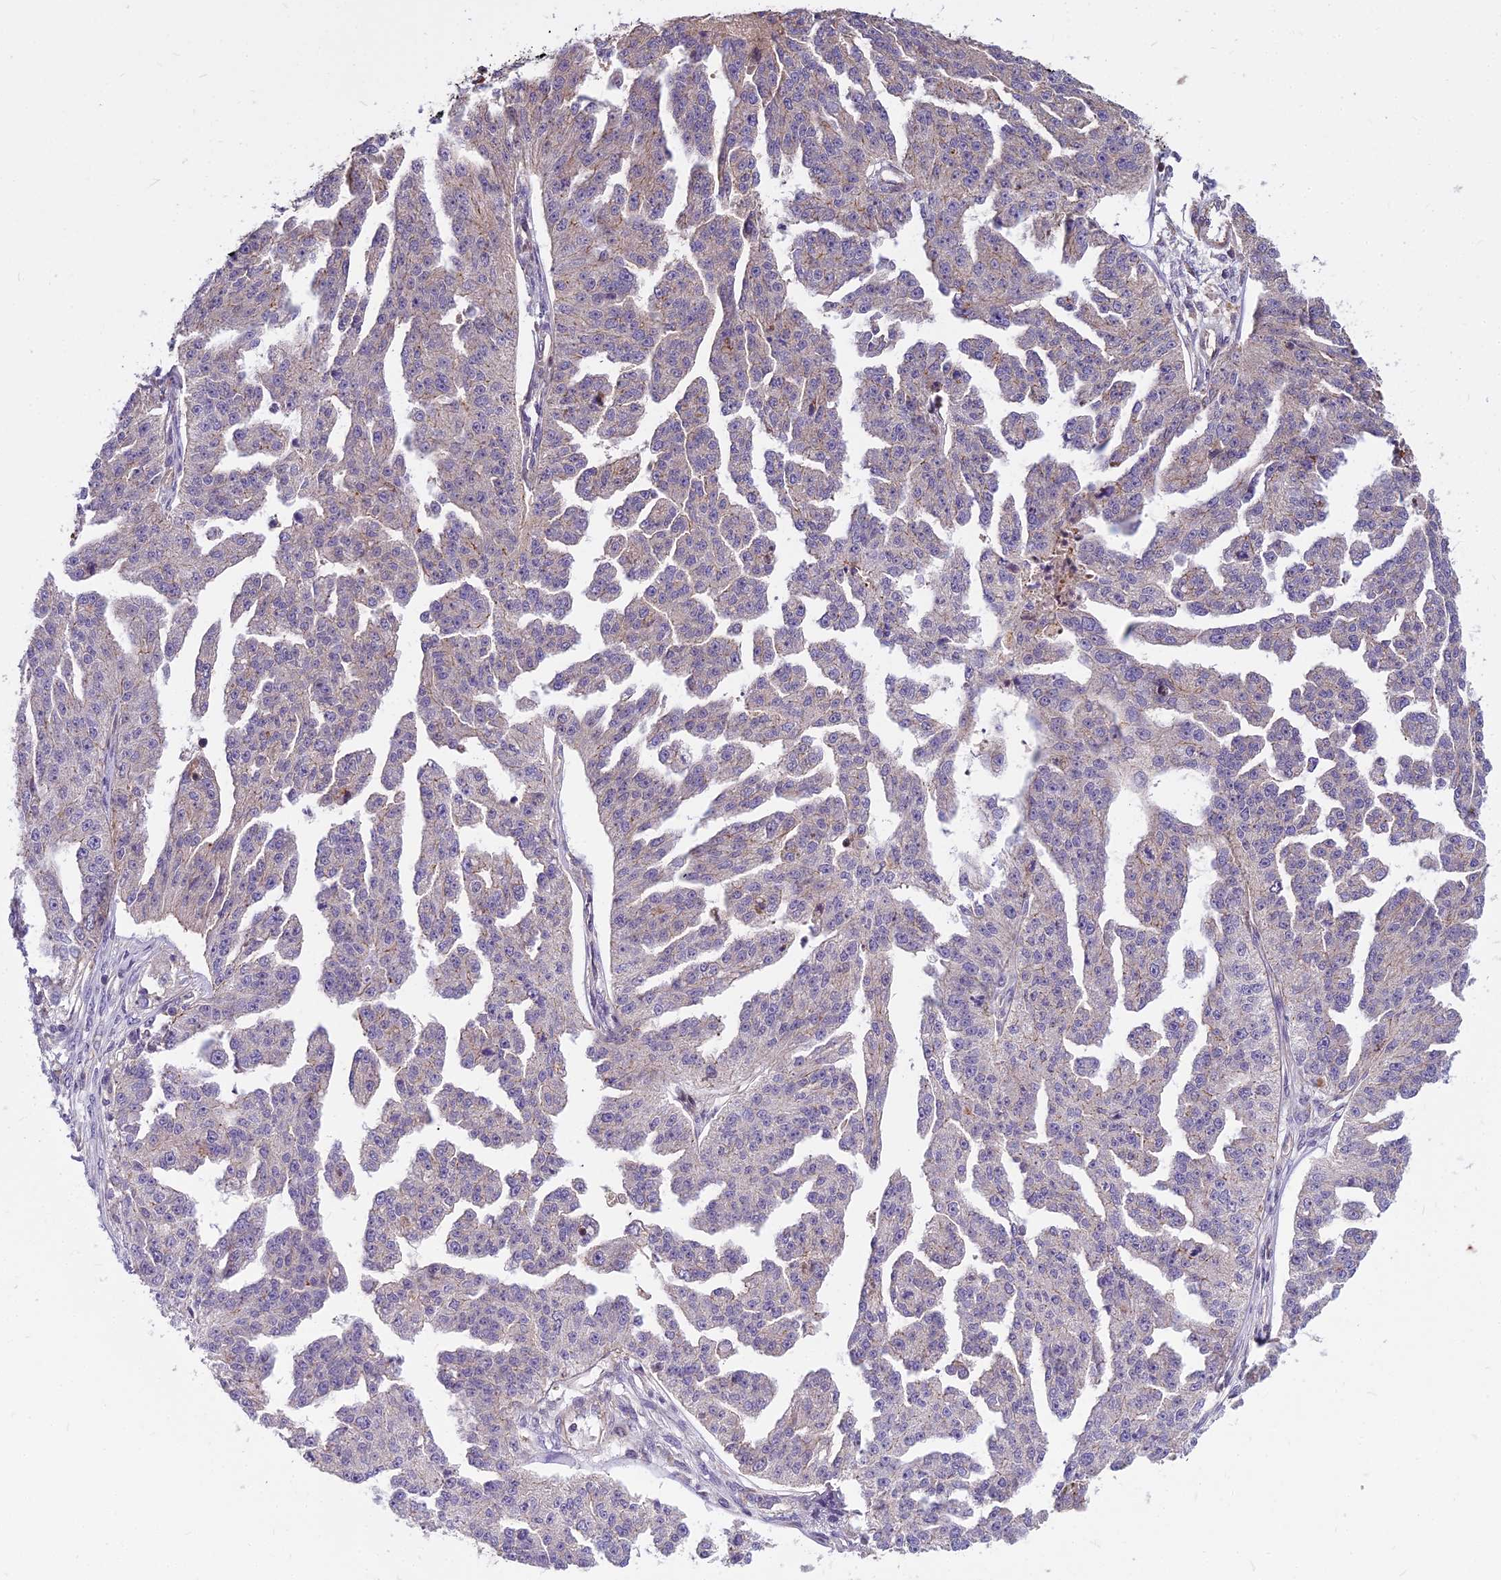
{"staining": {"intensity": "negative", "quantity": "none", "location": "none"}, "tissue": "ovarian cancer", "cell_type": "Tumor cells", "image_type": "cancer", "snomed": [{"axis": "morphology", "description": "Cystadenocarcinoma, serous, NOS"}, {"axis": "topography", "description": "Ovary"}], "caption": "A high-resolution photomicrograph shows immunohistochemistry staining of ovarian serous cystadenocarcinoma, which shows no significant positivity in tumor cells.", "gene": "GLYATL3", "patient": {"sex": "female", "age": 58}}